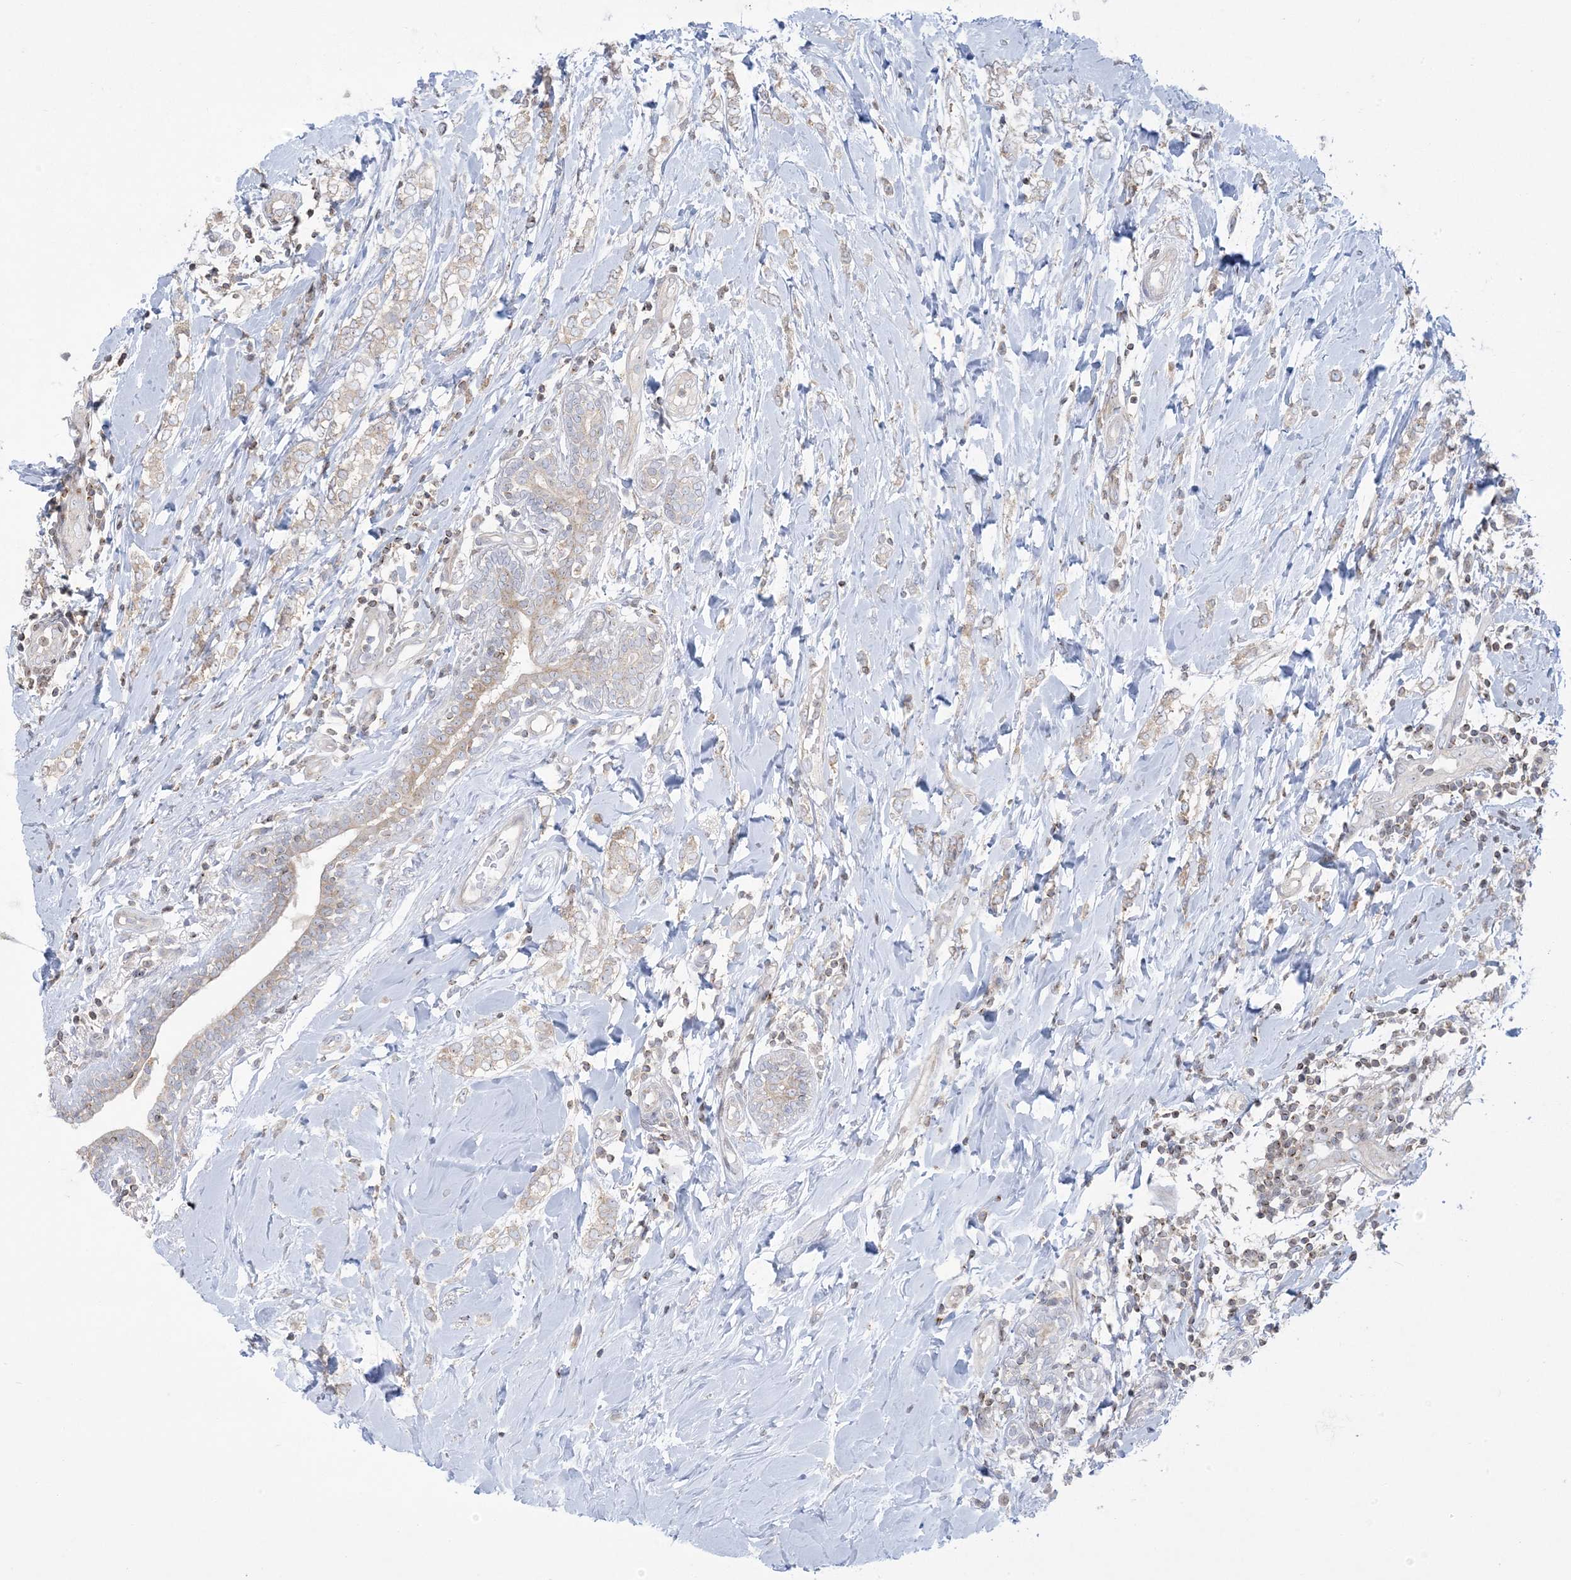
{"staining": {"intensity": "weak", "quantity": "<25%", "location": "cytoplasmic/membranous"}, "tissue": "breast cancer", "cell_type": "Tumor cells", "image_type": "cancer", "snomed": [{"axis": "morphology", "description": "Normal tissue, NOS"}, {"axis": "morphology", "description": "Lobular carcinoma"}, {"axis": "topography", "description": "Breast"}], "caption": "This micrograph is of lobular carcinoma (breast) stained with immunohistochemistry (IHC) to label a protein in brown with the nuclei are counter-stained blue. There is no positivity in tumor cells.", "gene": "SLAMF9", "patient": {"sex": "female", "age": 47}}